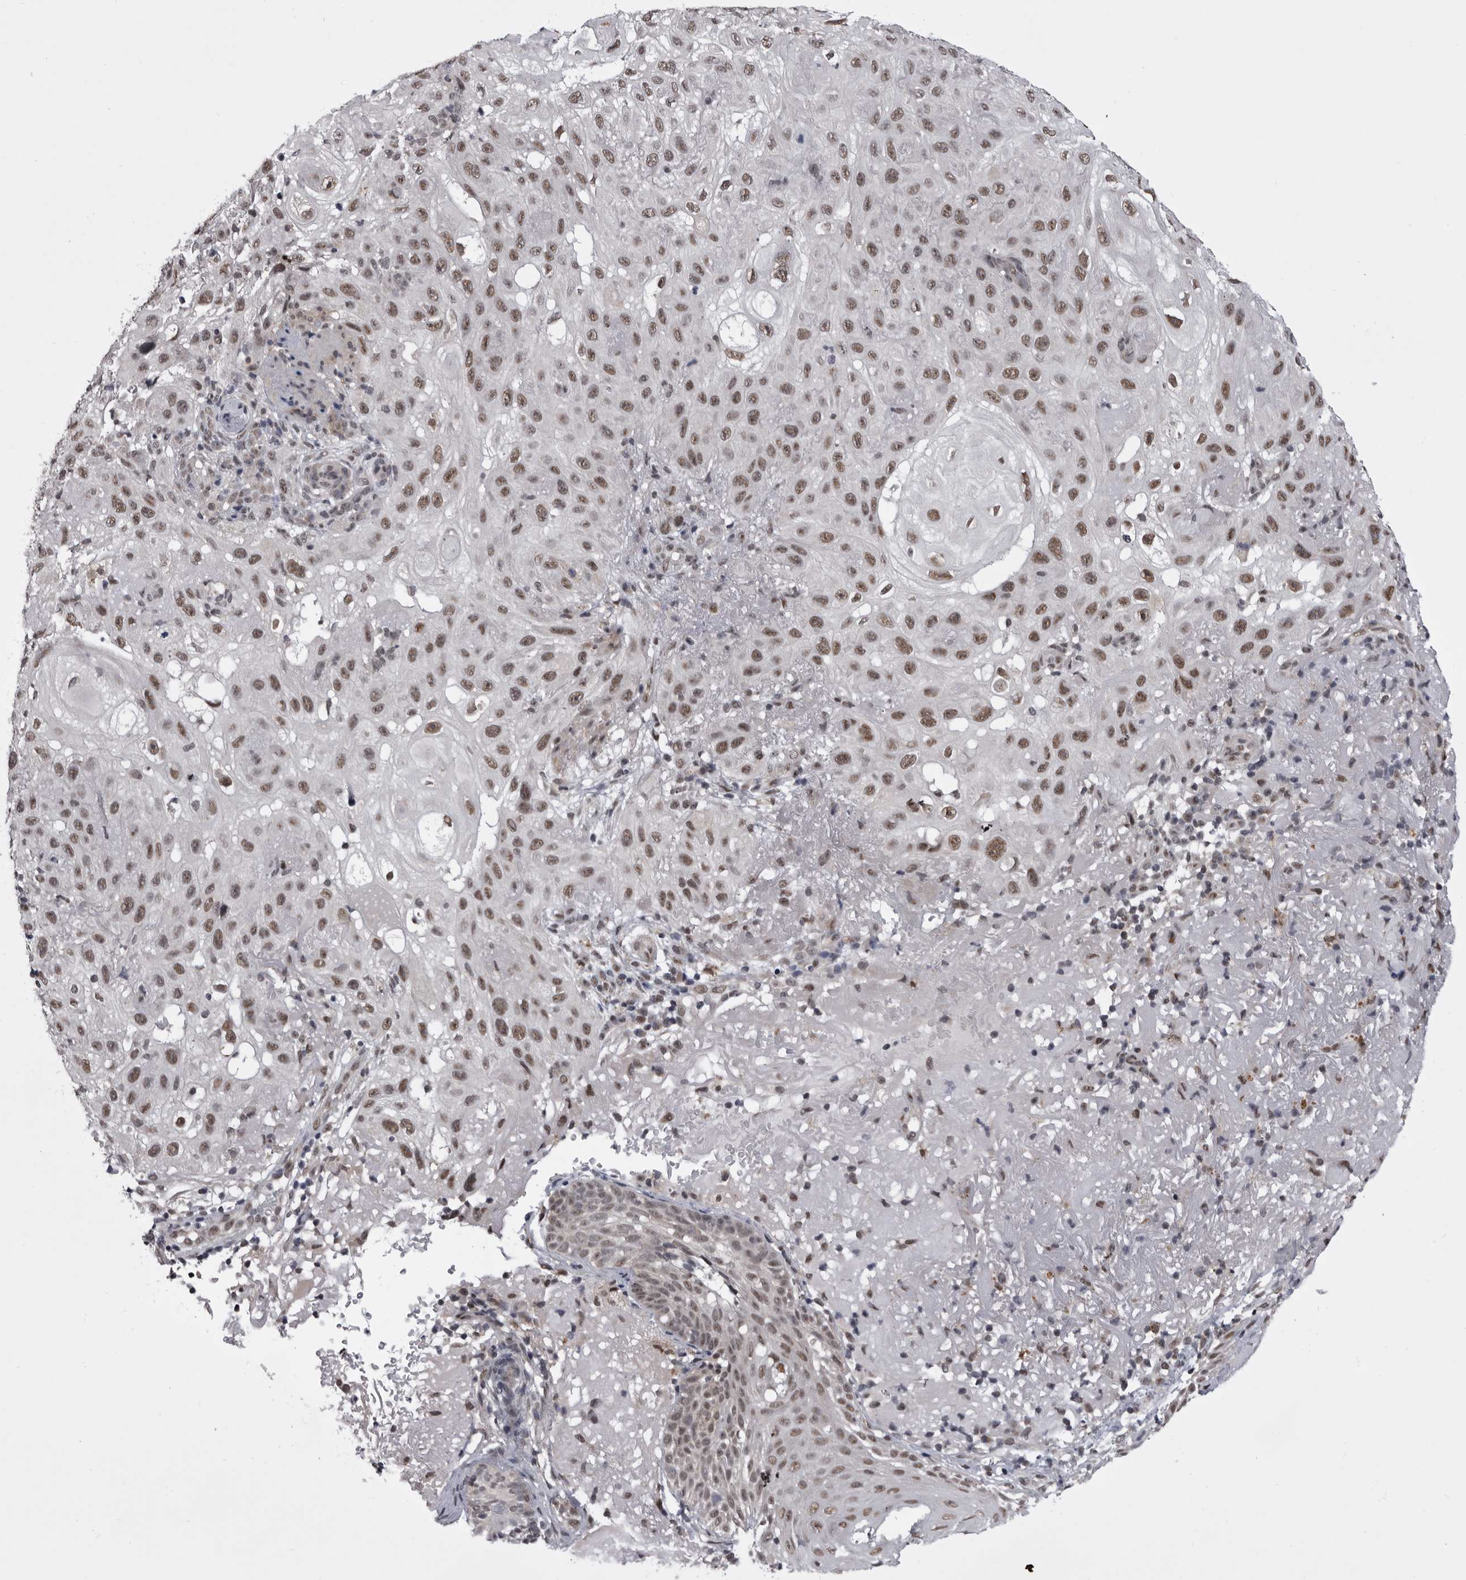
{"staining": {"intensity": "moderate", "quantity": ">75%", "location": "nuclear"}, "tissue": "skin cancer", "cell_type": "Tumor cells", "image_type": "cancer", "snomed": [{"axis": "morphology", "description": "Normal tissue, NOS"}, {"axis": "morphology", "description": "Squamous cell carcinoma, NOS"}, {"axis": "topography", "description": "Skin"}], "caption": "A high-resolution histopathology image shows IHC staining of skin cancer (squamous cell carcinoma), which displays moderate nuclear expression in approximately >75% of tumor cells.", "gene": "PRPF3", "patient": {"sex": "female", "age": 96}}